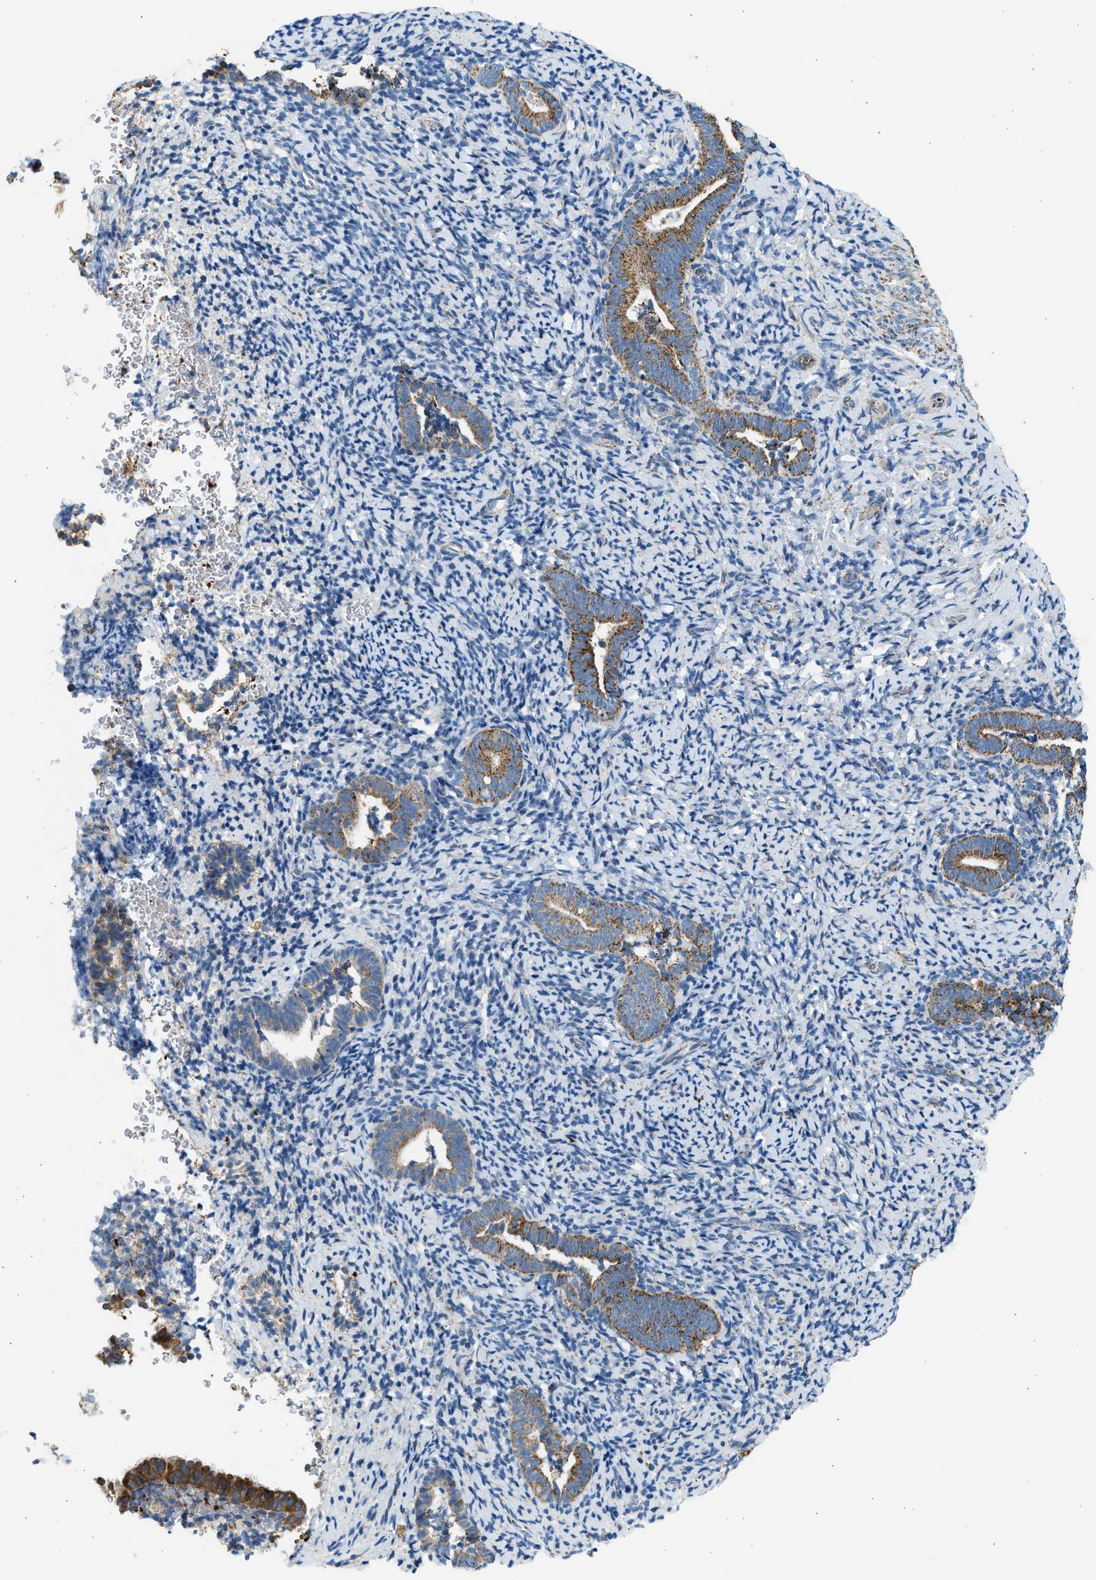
{"staining": {"intensity": "negative", "quantity": "none", "location": "none"}, "tissue": "endometrium", "cell_type": "Cells in endometrial stroma", "image_type": "normal", "snomed": [{"axis": "morphology", "description": "Normal tissue, NOS"}, {"axis": "topography", "description": "Endometrium"}], "caption": "Image shows no protein positivity in cells in endometrial stroma of benign endometrium. Nuclei are stained in blue.", "gene": "KCNMB3", "patient": {"sex": "female", "age": 51}}